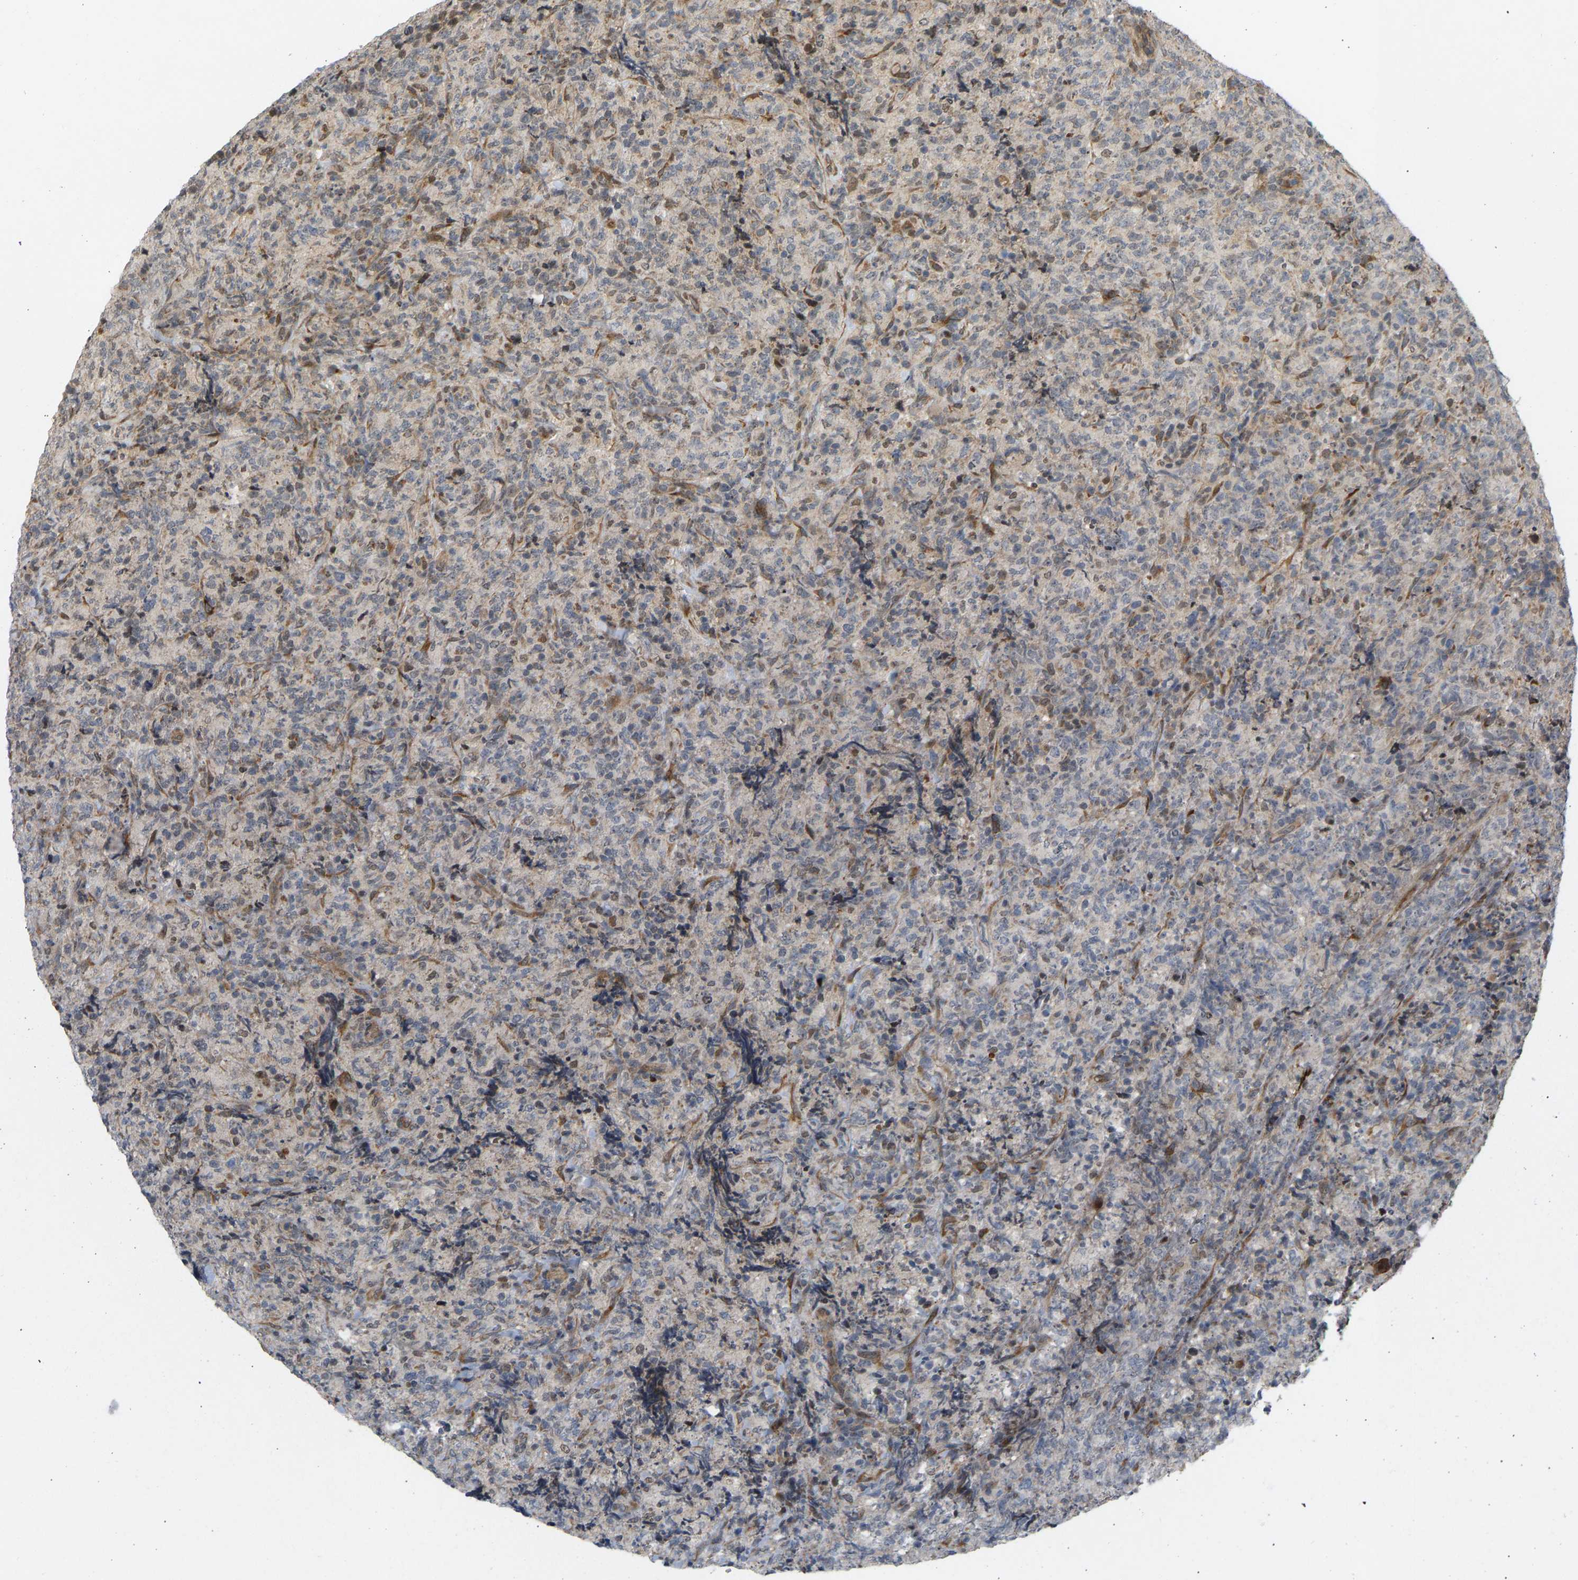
{"staining": {"intensity": "weak", "quantity": "25%-75%", "location": "cytoplasmic/membranous,nuclear"}, "tissue": "lymphoma", "cell_type": "Tumor cells", "image_type": "cancer", "snomed": [{"axis": "morphology", "description": "Malignant lymphoma, non-Hodgkin's type, High grade"}, {"axis": "topography", "description": "Tonsil"}], "caption": "Immunohistochemical staining of lymphoma exhibits weak cytoplasmic/membranous and nuclear protein expression in approximately 25%-75% of tumor cells.", "gene": "BAG1", "patient": {"sex": "female", "age": 36}}